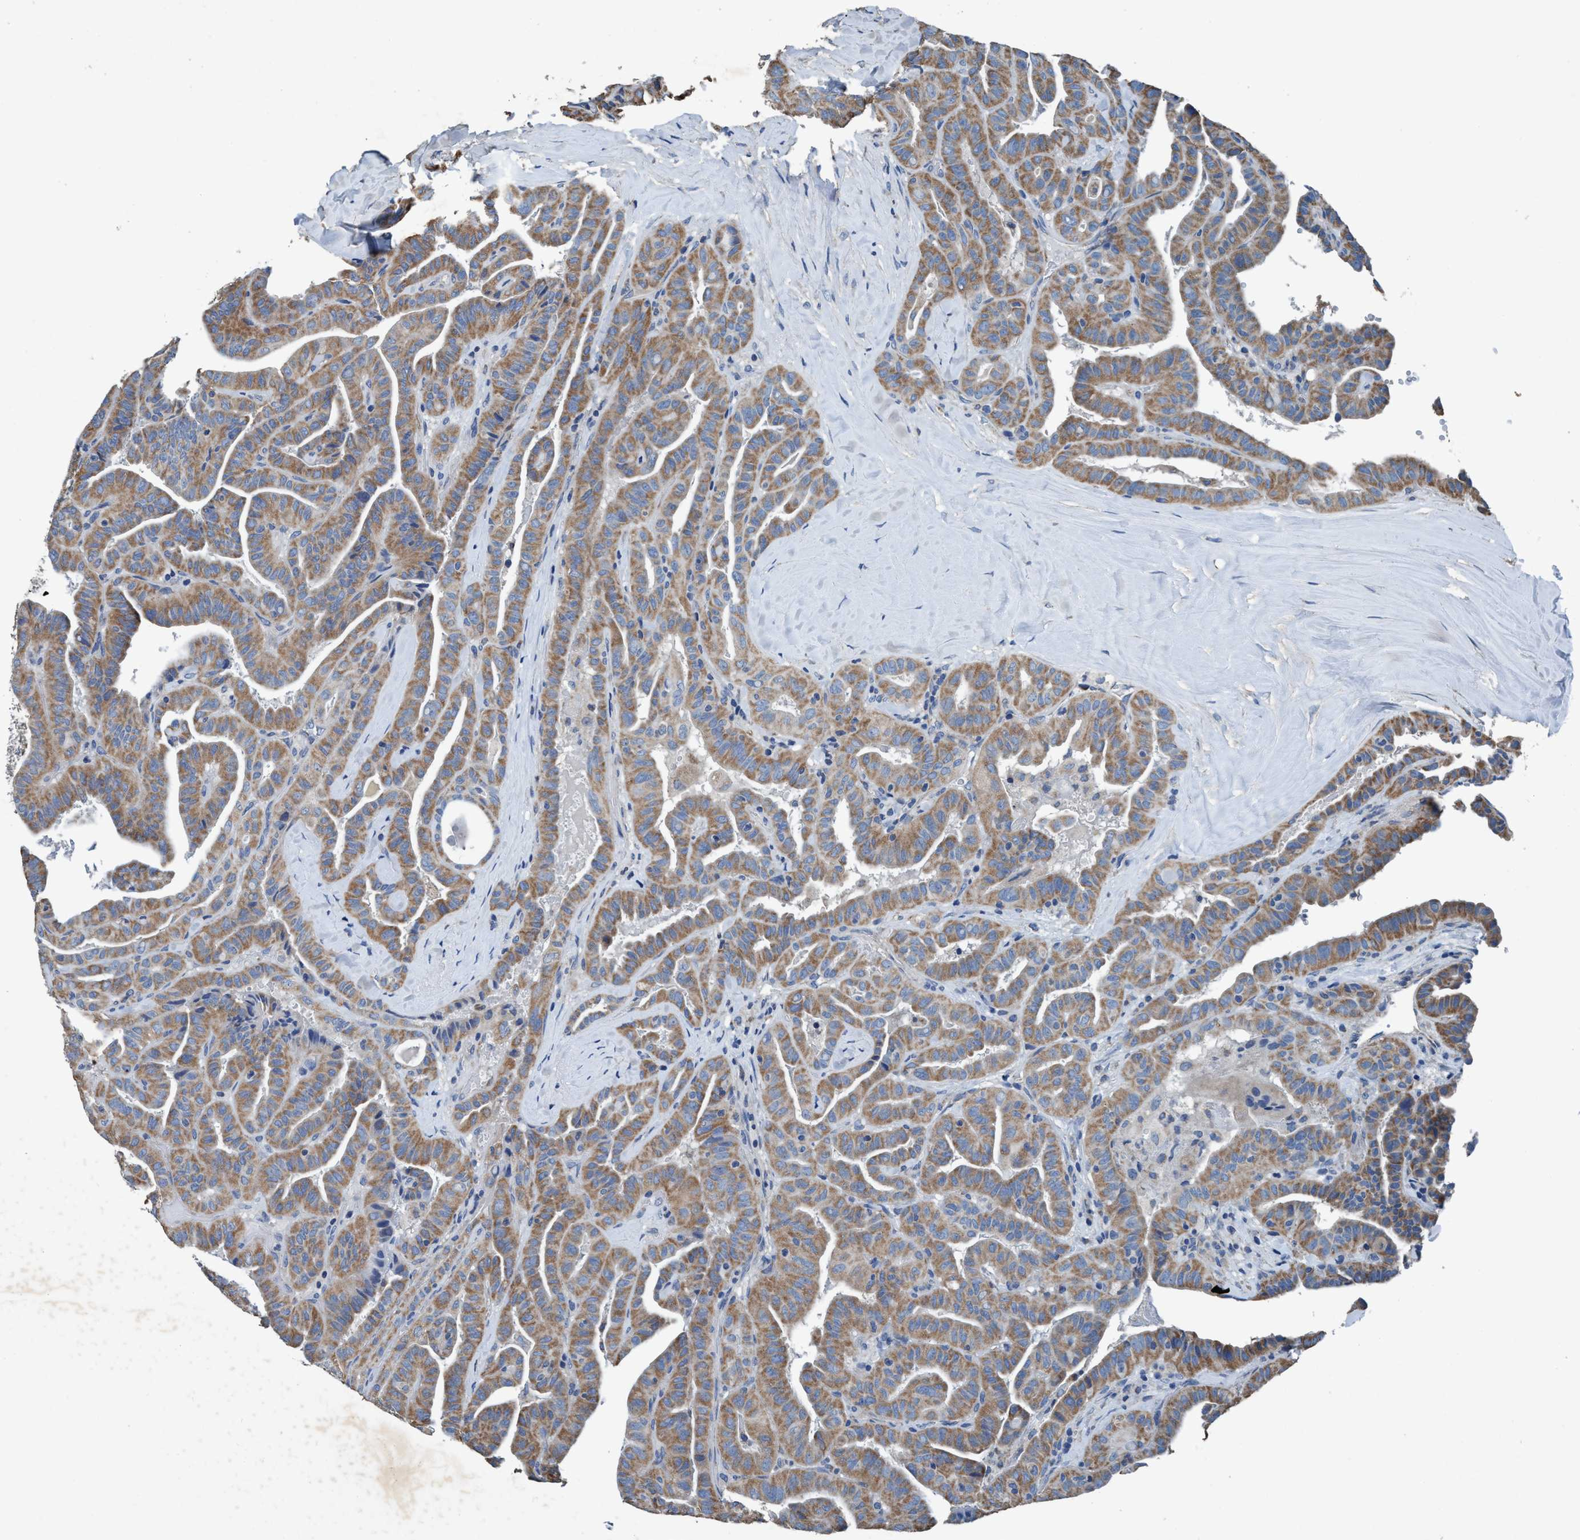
{"staining": {"intensity": "moderate", "quantity": ">75%", "location": "cytoplasmic/membranous"}, "tissue": "thyroid cancer", "cell_type": "Tumor cells", "image_type": "cancer", "snomed": [{"axis": "morphology", "description": "Papillary adenocarcinoma, NOS"}, {"axis": "topography", "description": "Thyroid gland"}], "caption": "The micrograph demonstrates immunohistochemical staining of thyroid papillary adenocarcinoma. There is moderate cytoplasmic/membranous expression is identified in about >75% of tumor cells. (DAB = brown stain, brightfield microscopy at high magnification).", "gene": "ANKFN1", "patient": {"sex": "male", "age": 77}}